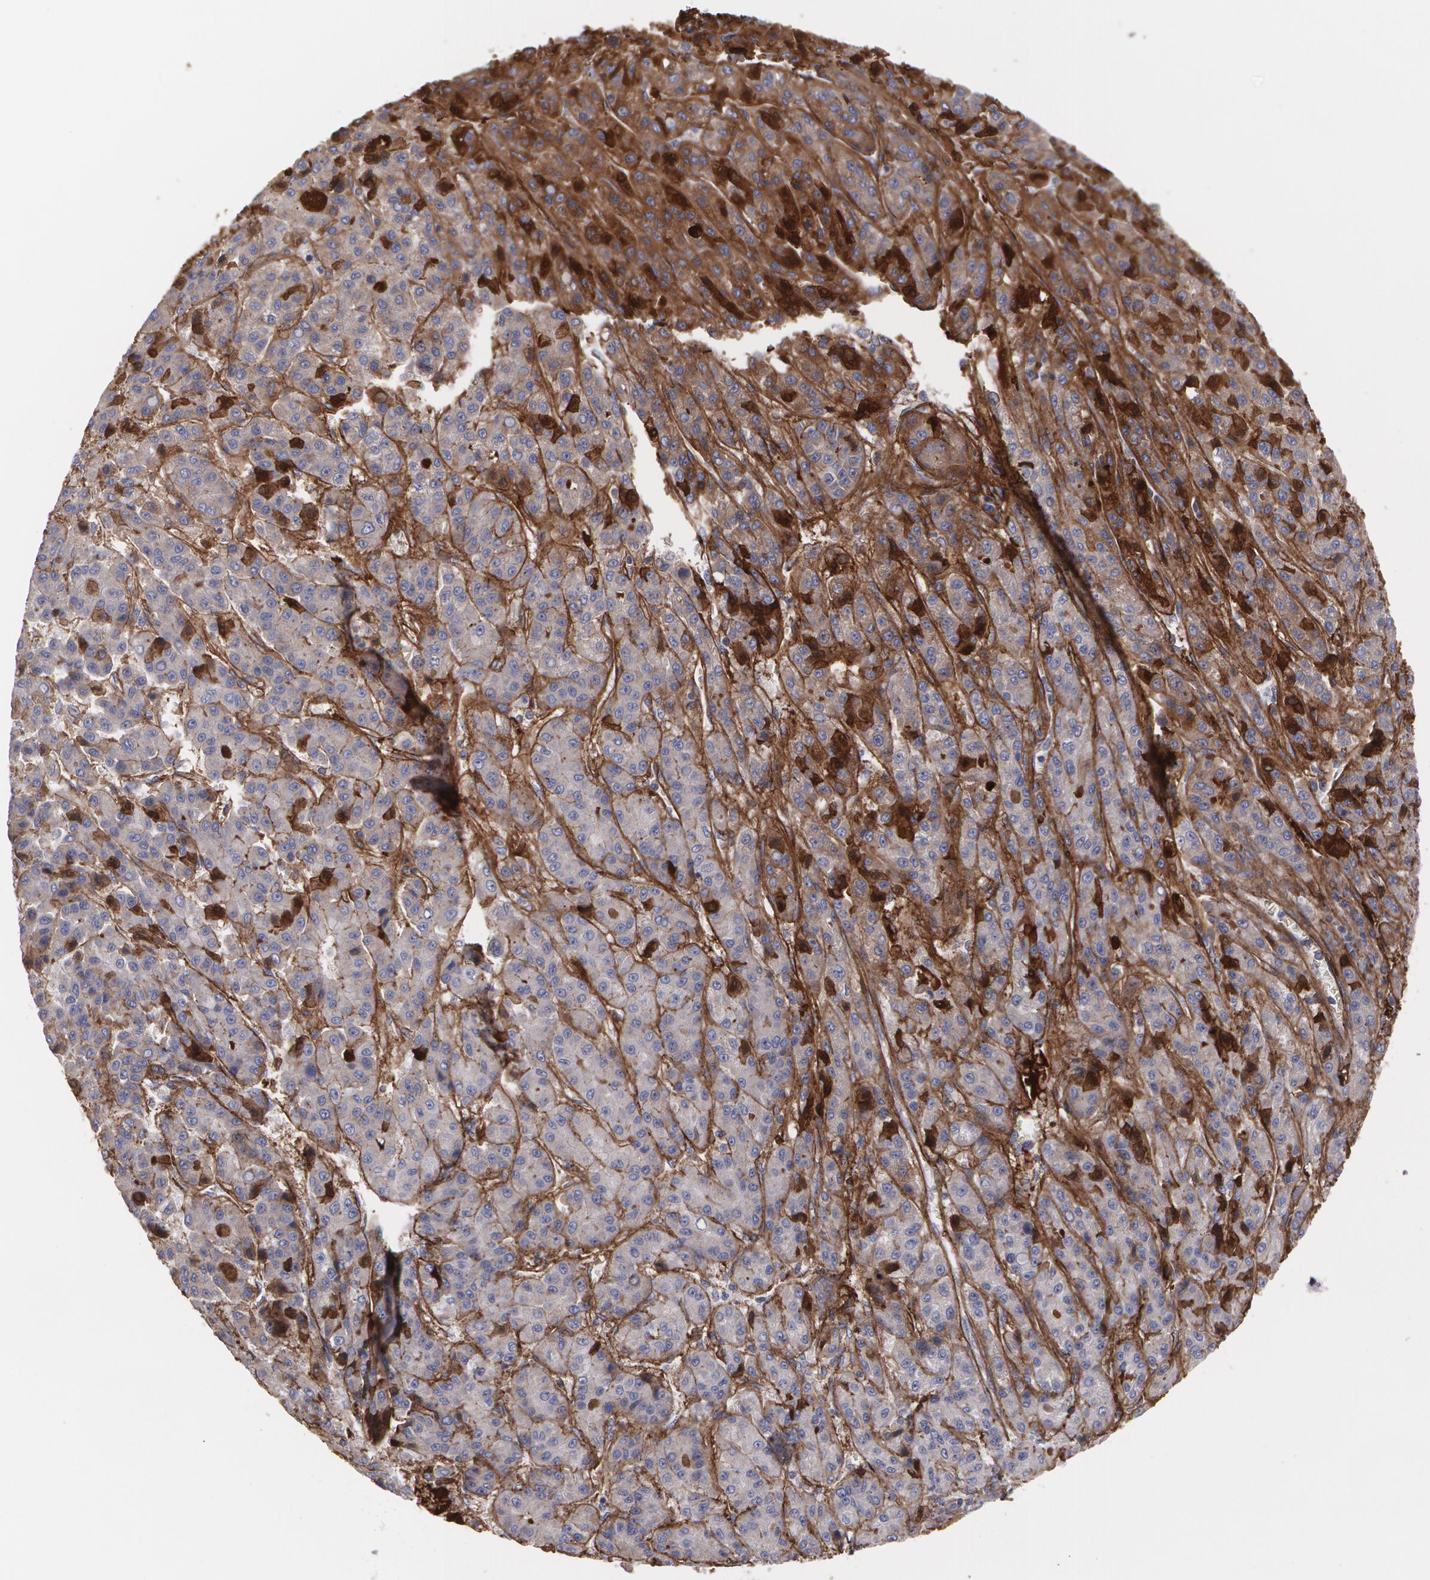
{"staining": {"intensity": "moderate", "quantity": ">75%", "location": "cytoplasmic/membranous"}, "tissue": "liver cancer", "cell_type": "Tumor cells", "image_type": "cancer", "snomed": [{"axis": "morphology", "description": "Carcinoma, Hepatocellular, NOS"}, {"axis": "topography", "description": "Liver"}], "caption": "There is medium levels of moderate cytoplasmic/membranous expression in tumor cells of liver cancer (hepatocellular carcinoma), as demonstrated by immunohistochemical staining (brown color).", "gene": "FBLN1", "patient": {"sex": "male", "age": 70}}